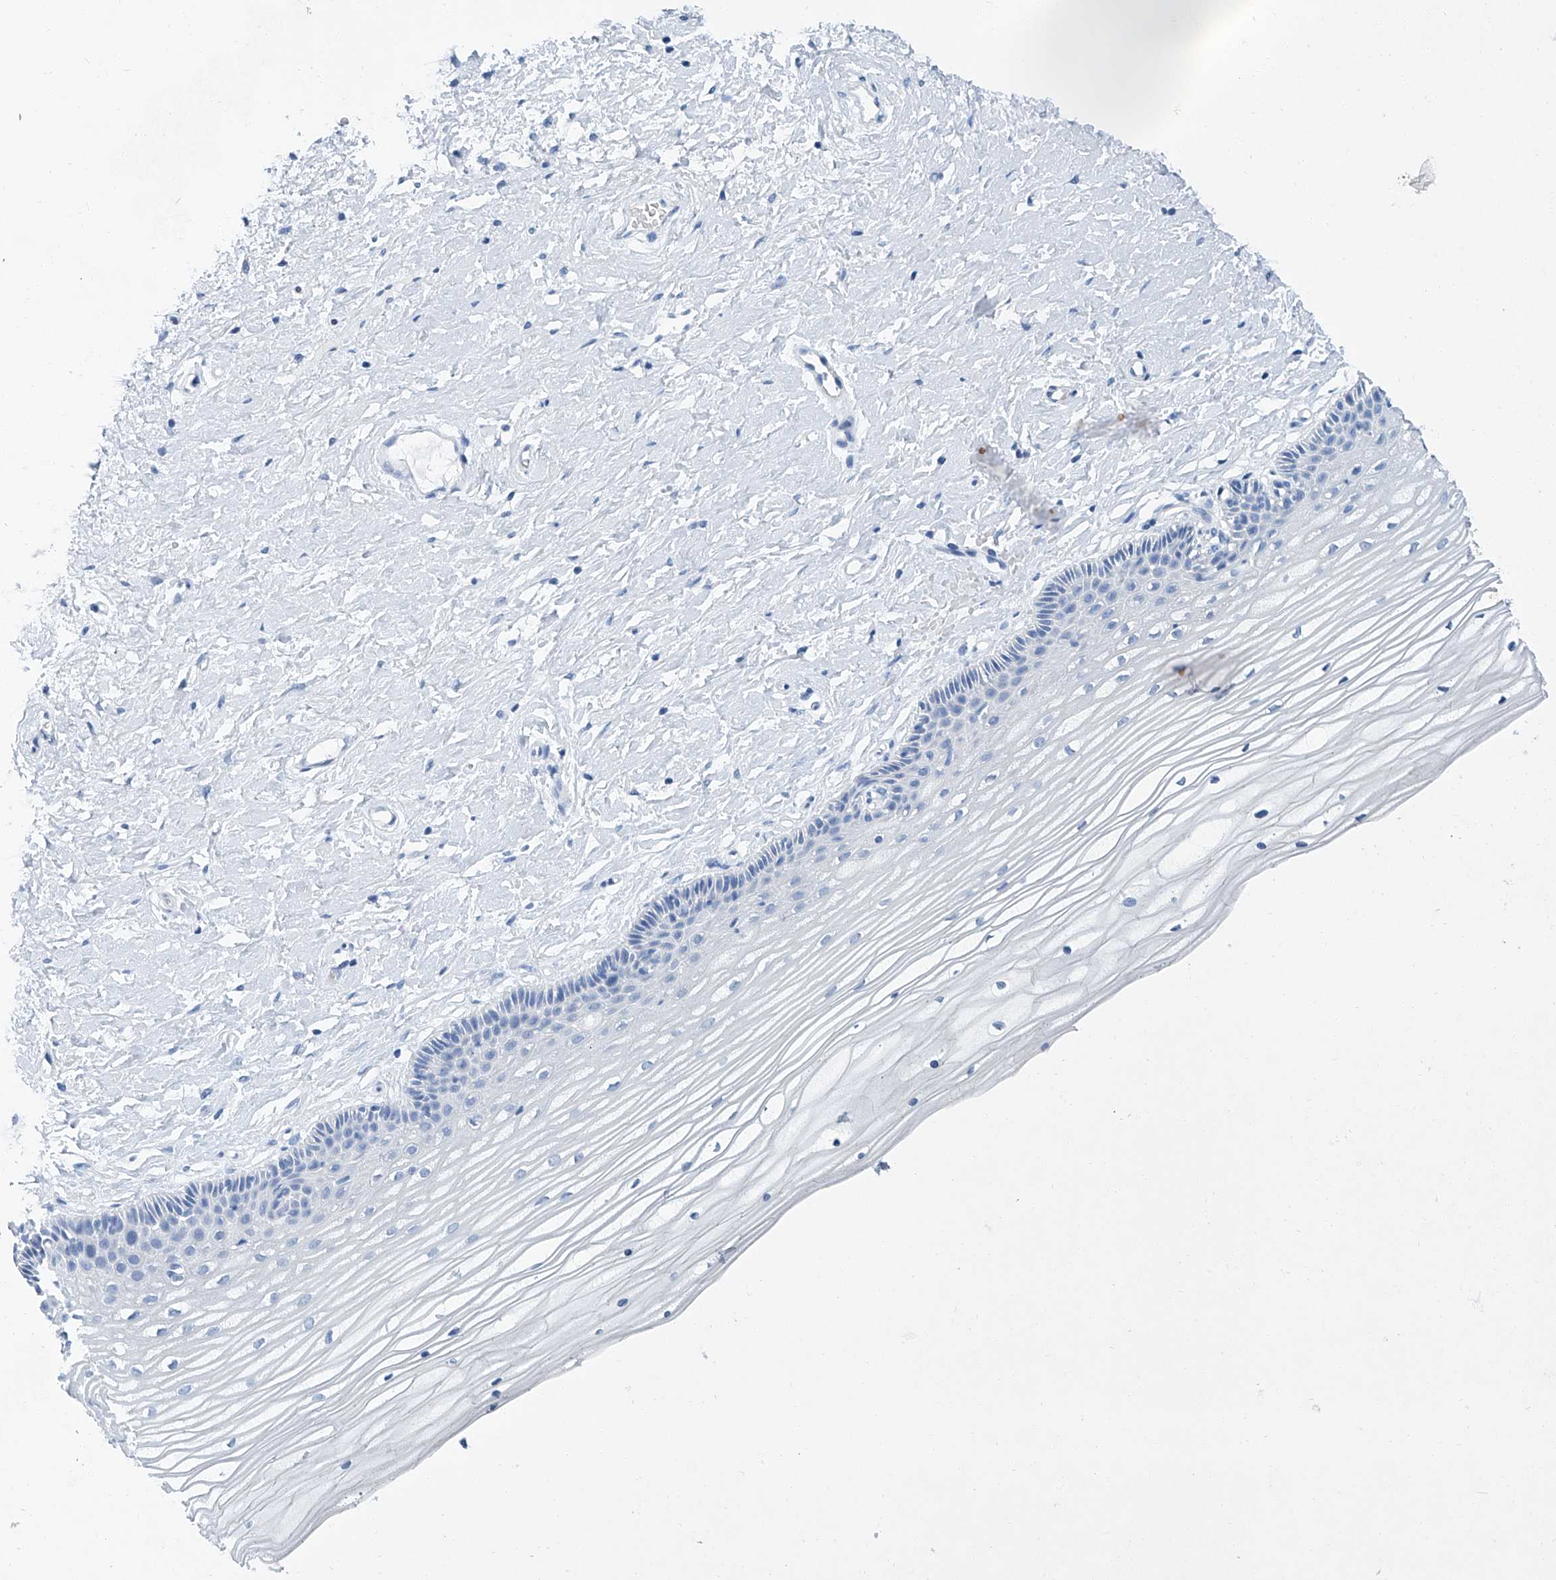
{"staining": {"intensity": "negative", "quantity": "none", "location": "none"}, "tissue": "vagina", "cell_type": "Squamous epithelial cells", "image_type": "normal", "snomed": [{"axis": "morphology", "description": "Normal tissue, NOS"}, {"axis": "topography", "description": "Vagina"}, {"axis": "topography", "description": "Cervix"}], "caption": "An immunohistochemistry (IHC) photomicrograph of normal vagina is shown. There is no staining in squamous epithelial cells of vagina.", "gene": "CYP2A7", "patient": {"sex": "female", "age": 40}}